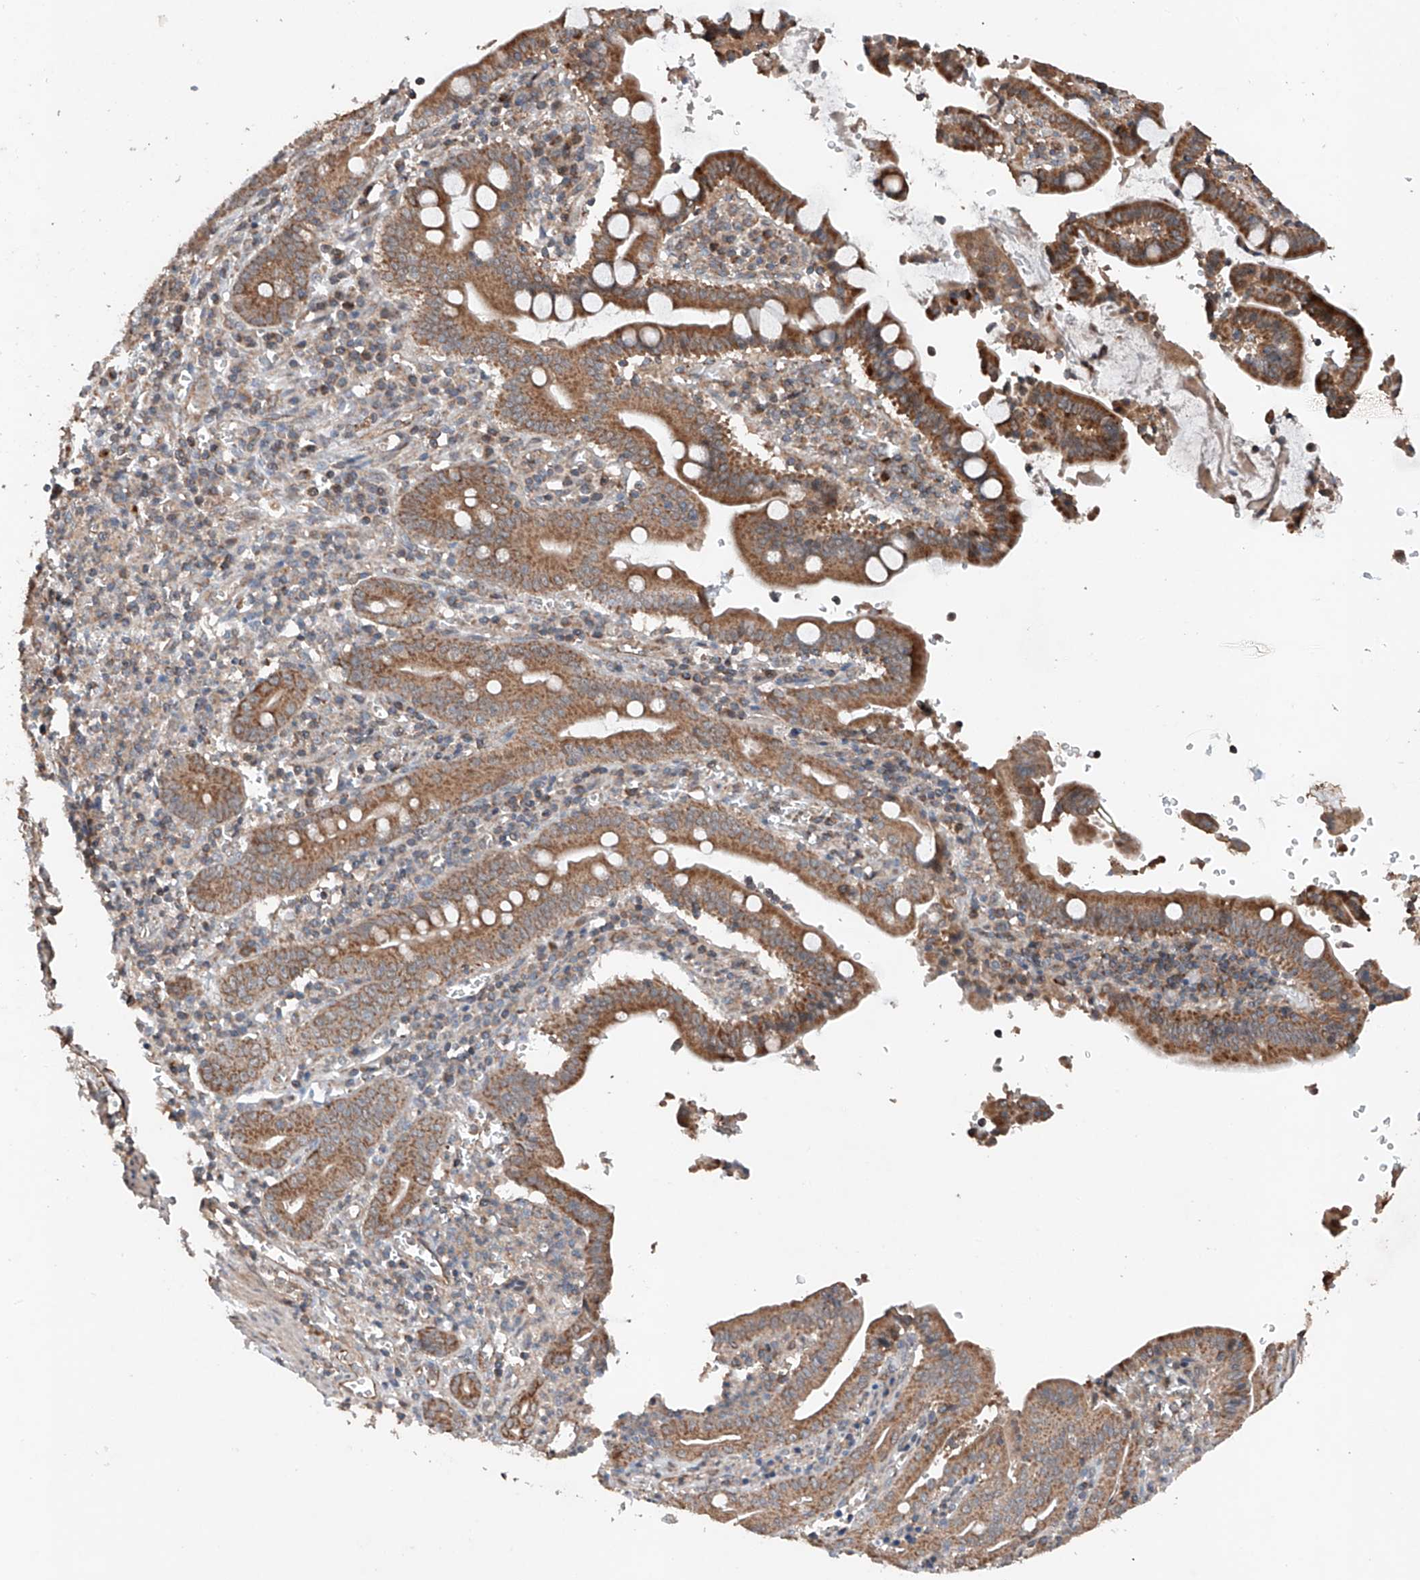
{"staining": {"intensity": "moderate", "quantity": ">75%", "location": "cytoplasmic/membranous"}, "tissue": "pancreatic cancer", "cell_type": "Tumor cells", "image_type": "cancer", "snomed": [{"axis": "morphology", "description": "Adenocarcinoma, NOS"}, {"axis": "topography", "description": "Pancreas"}], "caption": "A histopathology image of pancreatic cancer (adenocarcinoma) stained for a protein shows moderate cytoplasmic/membranous brown staining in tumor cells. Nuclei are stained in blue.", "gene": "AP4B1", "patient": {"sex": "male", "age": 70}}